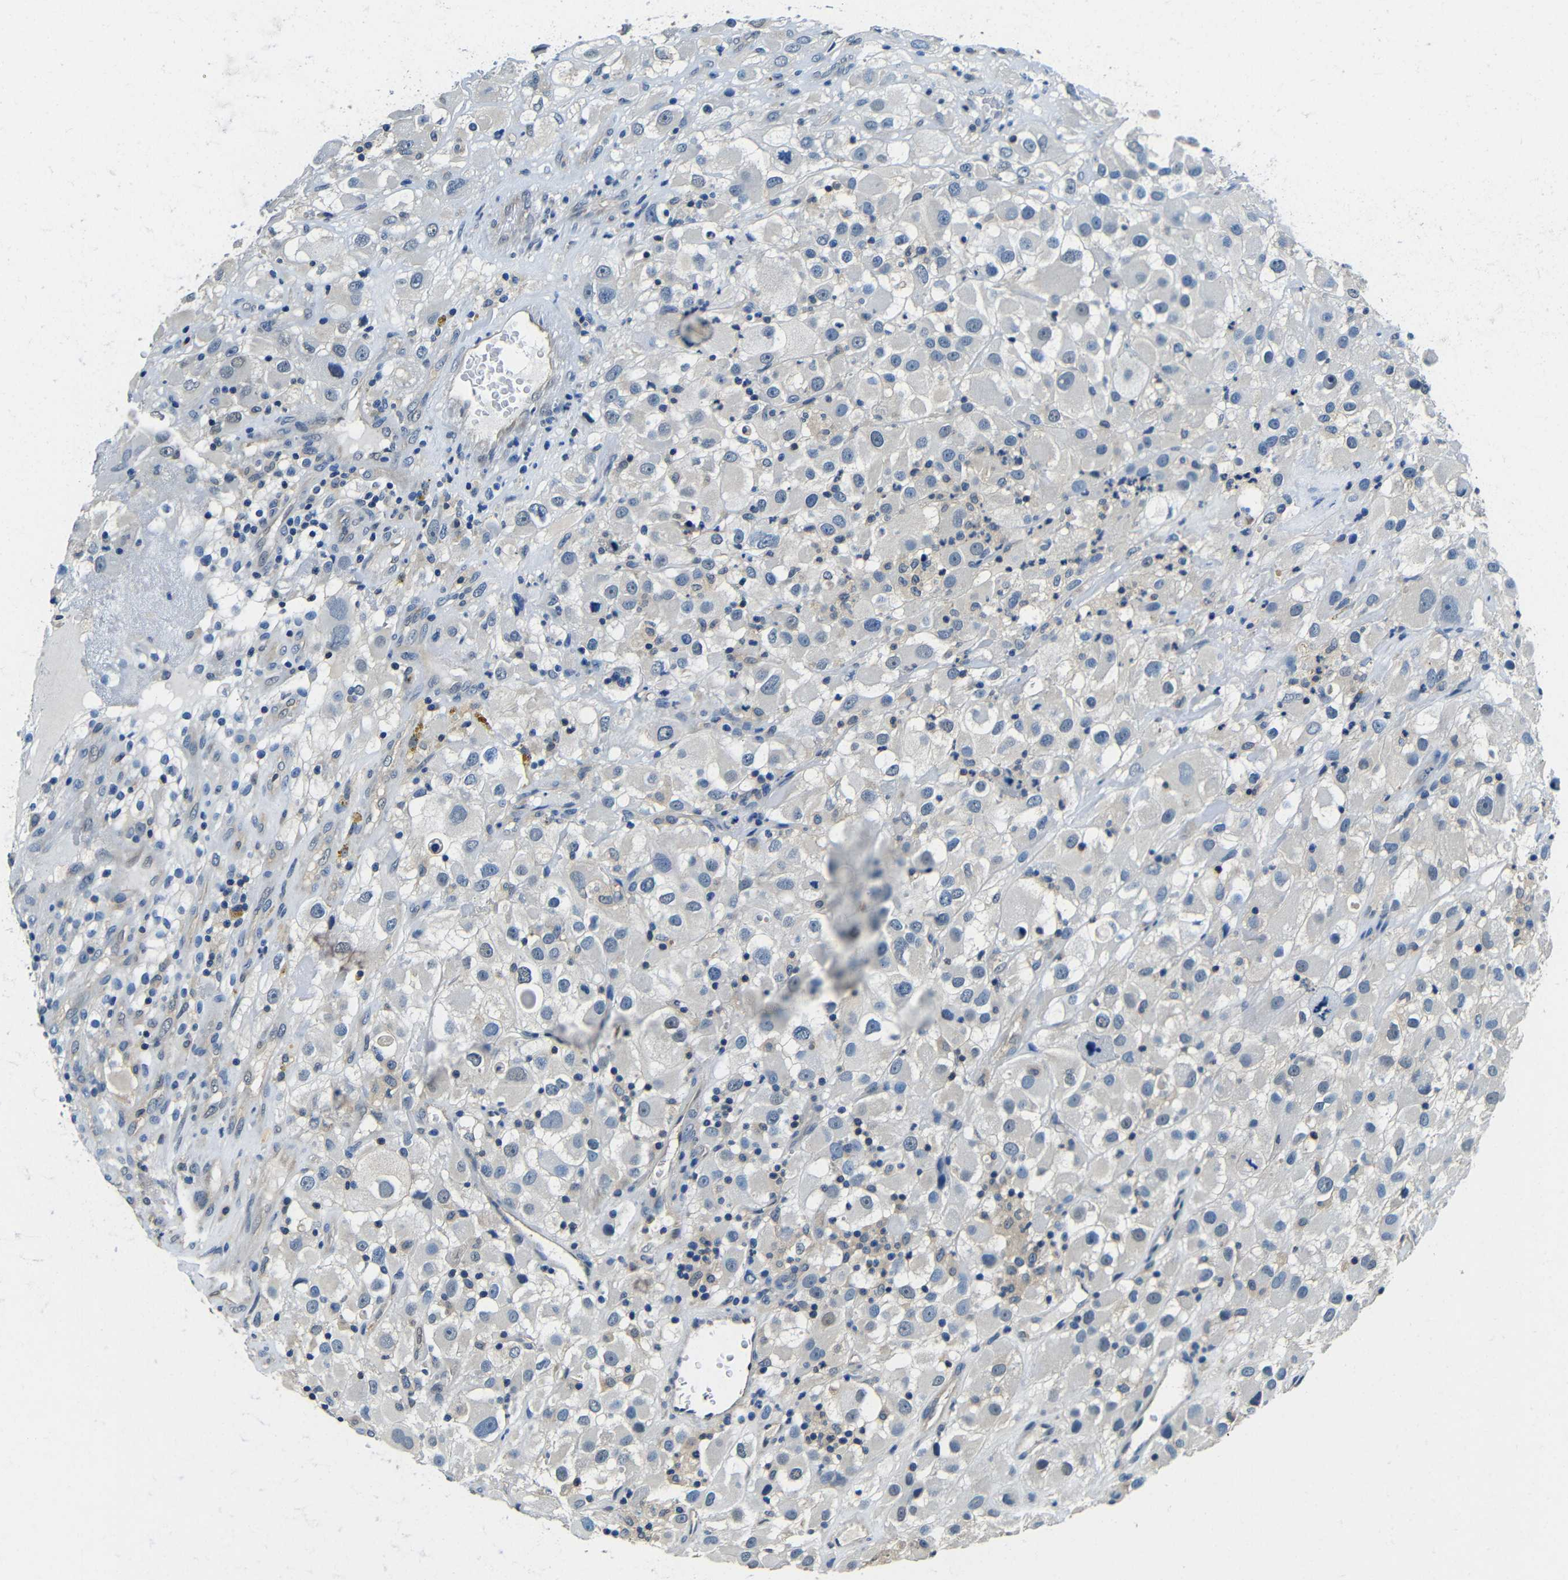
{"staining": {"intensity": "weak", "quantity": "<25%", "location": "cytoplasmic/membranous"}, "tissue": "renal cancer", "cell_type": "Tumor cells", "image_type": "cancer", "snomed": [{"axis": "morphology", "description": "Adenocarcinoma, NOS"}, {"axis": "topography", "description": "Kidney"}], "caption": "Adenocarcinoma (renal) stained for a protein using immunohistochemistry exhibits no positivity tumor cells.", "gene": "ADAP1", "patient": {"sex": "female", "age": 52}}